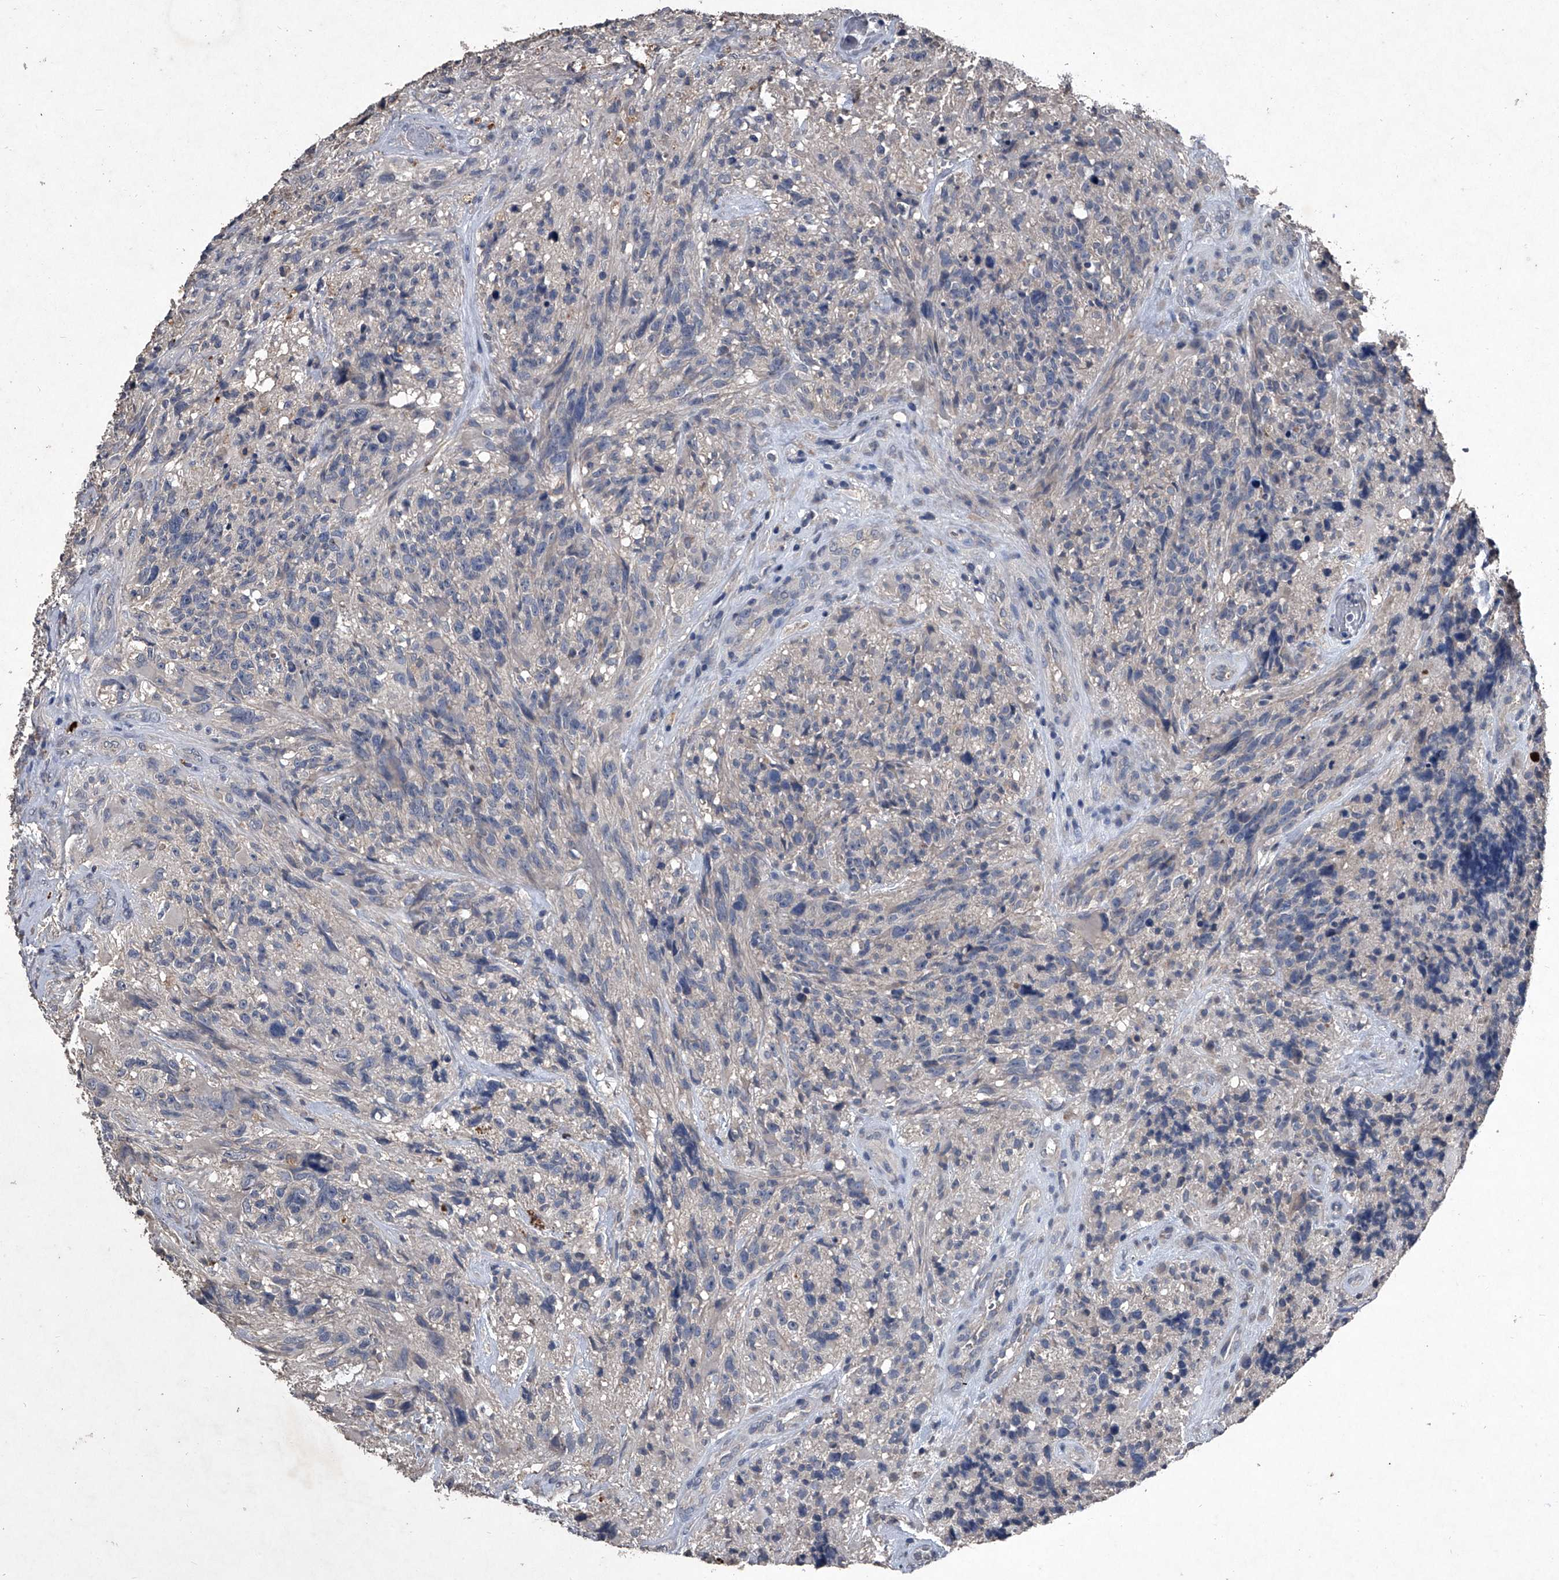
{"staining": {"intensity": "negative", "quantity": "none", "location": "none"}, "tissue": "glioma", "cell_type": "Tumor cells", "image_type": "cancer", "snomed": [{"axis": "morphology", "description": "Glioma, malignant, High grade"}, {"axis": "topography", "description": "Brain"}], "caption": "High power microscopy photomicrograph of an immunohistochemistry (IHC) histopathology image of malignant glioma (high-grade), revealing no significant staining in tumor cells.", "gene": "MAPKAP1", "patient": {"sex": "male", "age": 69}}